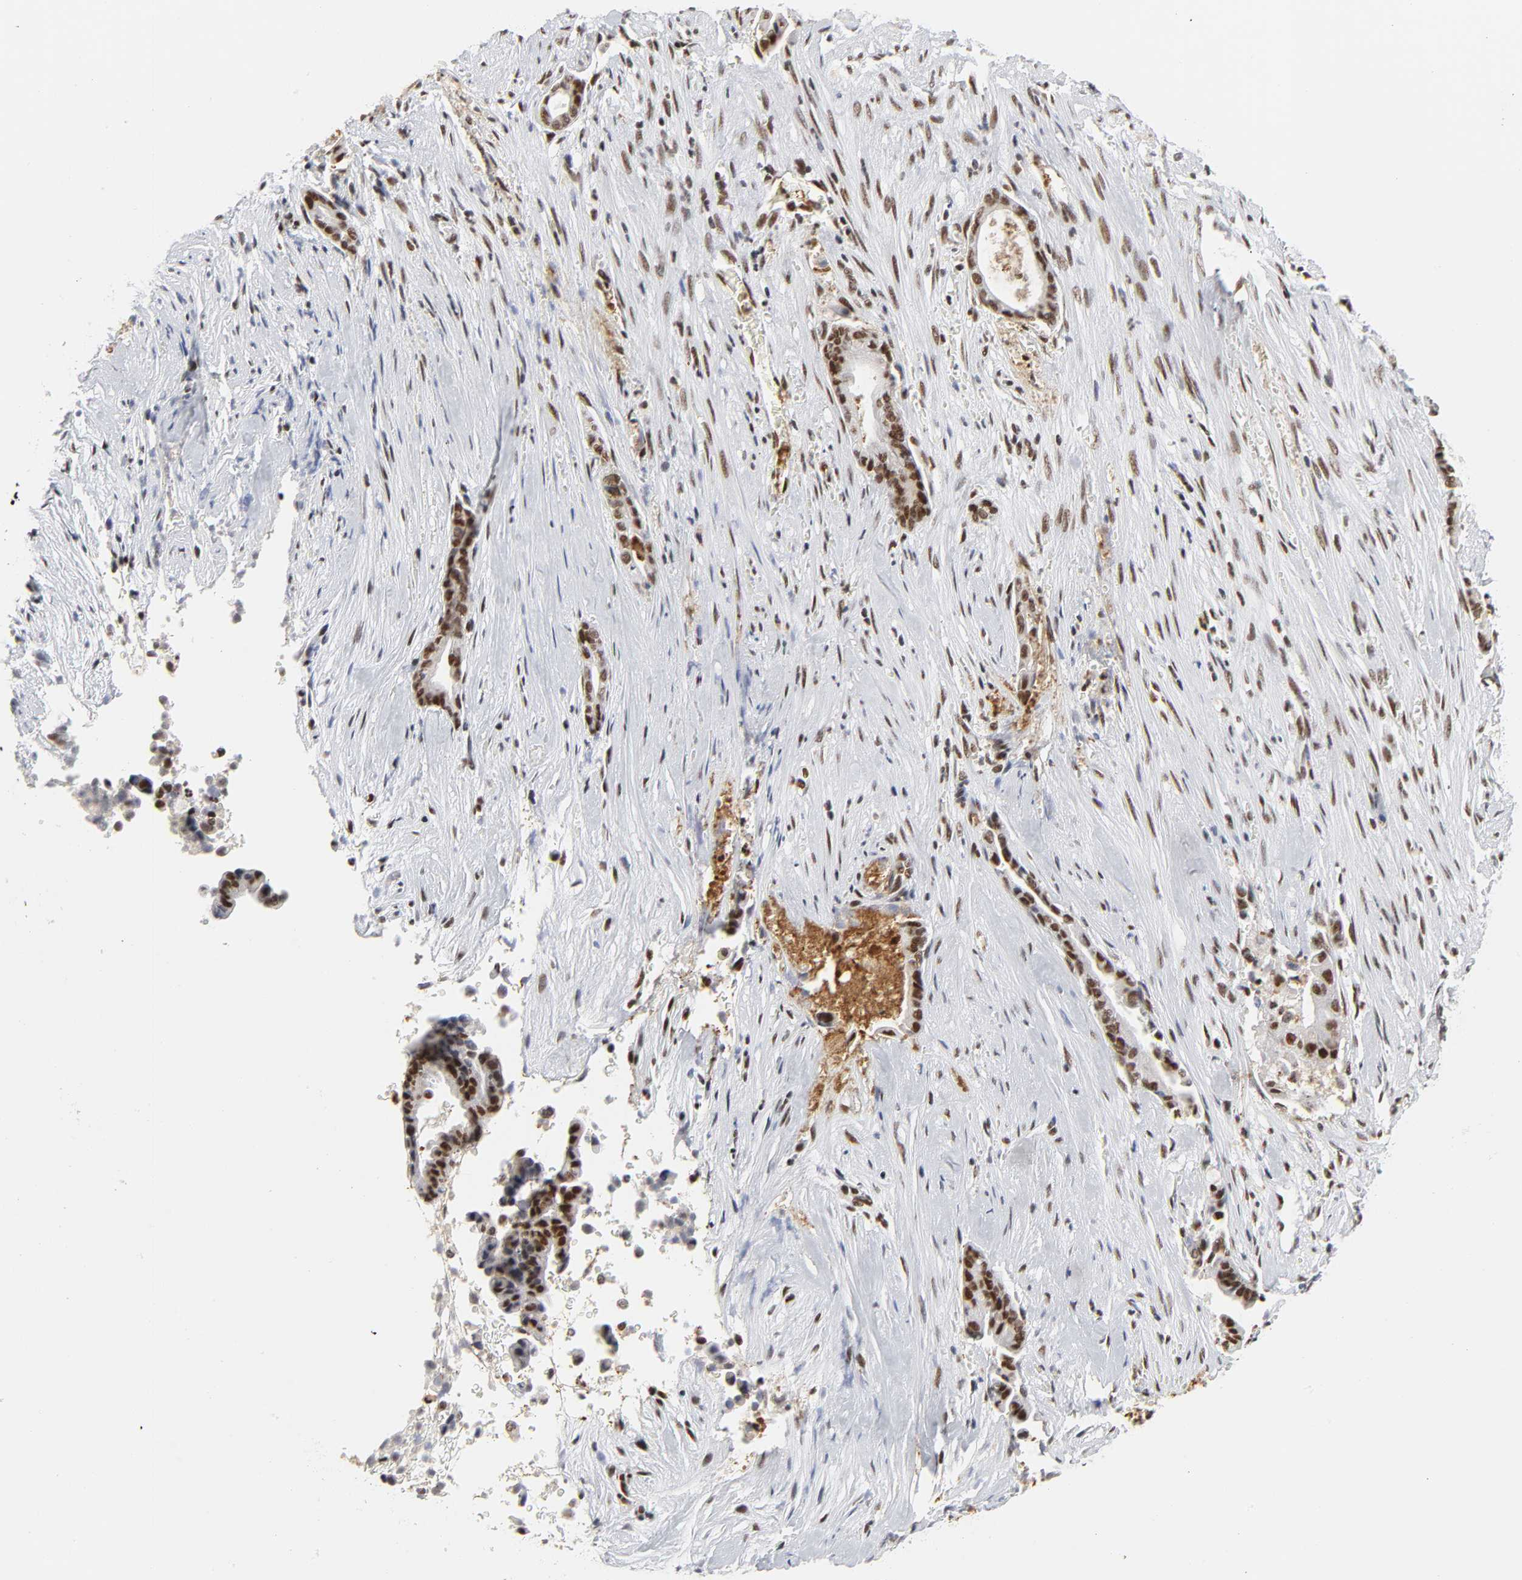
{"staining": {"intensity": "strong", "quantity": ">75%", "location": "nuclear"}, "tissue": "liver cancer", "cell_type": "Tumor cells", "image_type": "cancer", "snomed": [{"axis": "morphology", "description": "Cholangiocarcinoma"}, {"axis": "topography", "description": "Liver"}], "caption": "Protein staining by IHC shows strong nuclear positivity in approximately >75% of tumor cells in liver cancer (cholangiocarcinoma).", "gene": "CREBBP", "patient": {"sex": "female", "age": 55}}